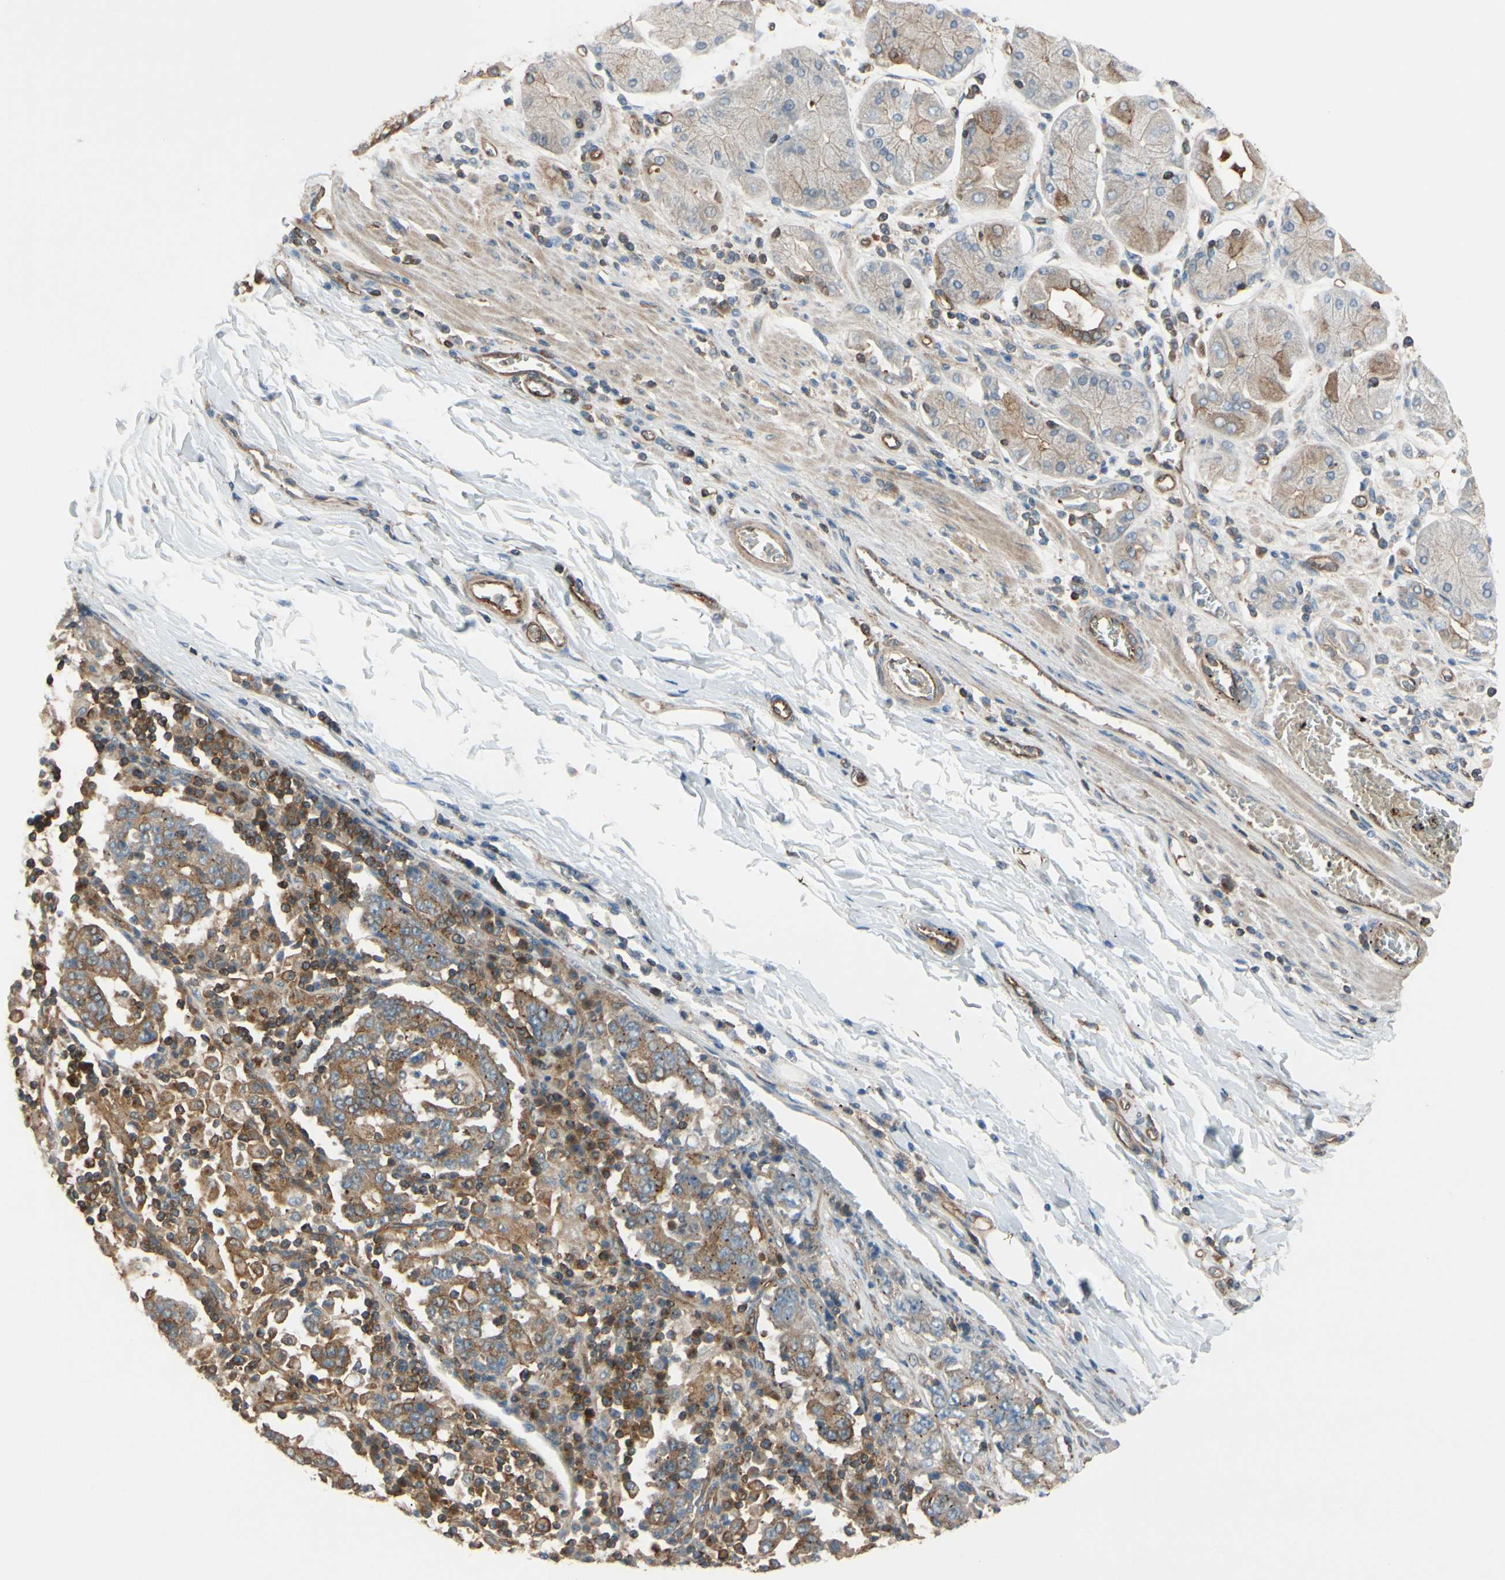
{"staining": {"intensity": "moderate", "quantity": "25%-75%", "location": "cytoplasmic/membranous"}, "tissue": "stomach cancer", "cell_type": "Tumor cells", "image_type": "cancer", "snomed": [{"axis": "morphology", "description": "Normal tissue, NOS"}, {"axis": "morphology", "description": "Adenocarcinoma, NOS"}, {"axis": "topography", "description": "Stomach, upper"}, {"axis": "topography", "description": "Stomach"}], "caption": "Stomach adenocarcinoma stained for a protein (brown) reveals moderate cytoplasmic/membranous positive expression in about 25%-75% of tumor cells.", "gene": "EPS15", "patient": {"sex": "male", "age": 59}}